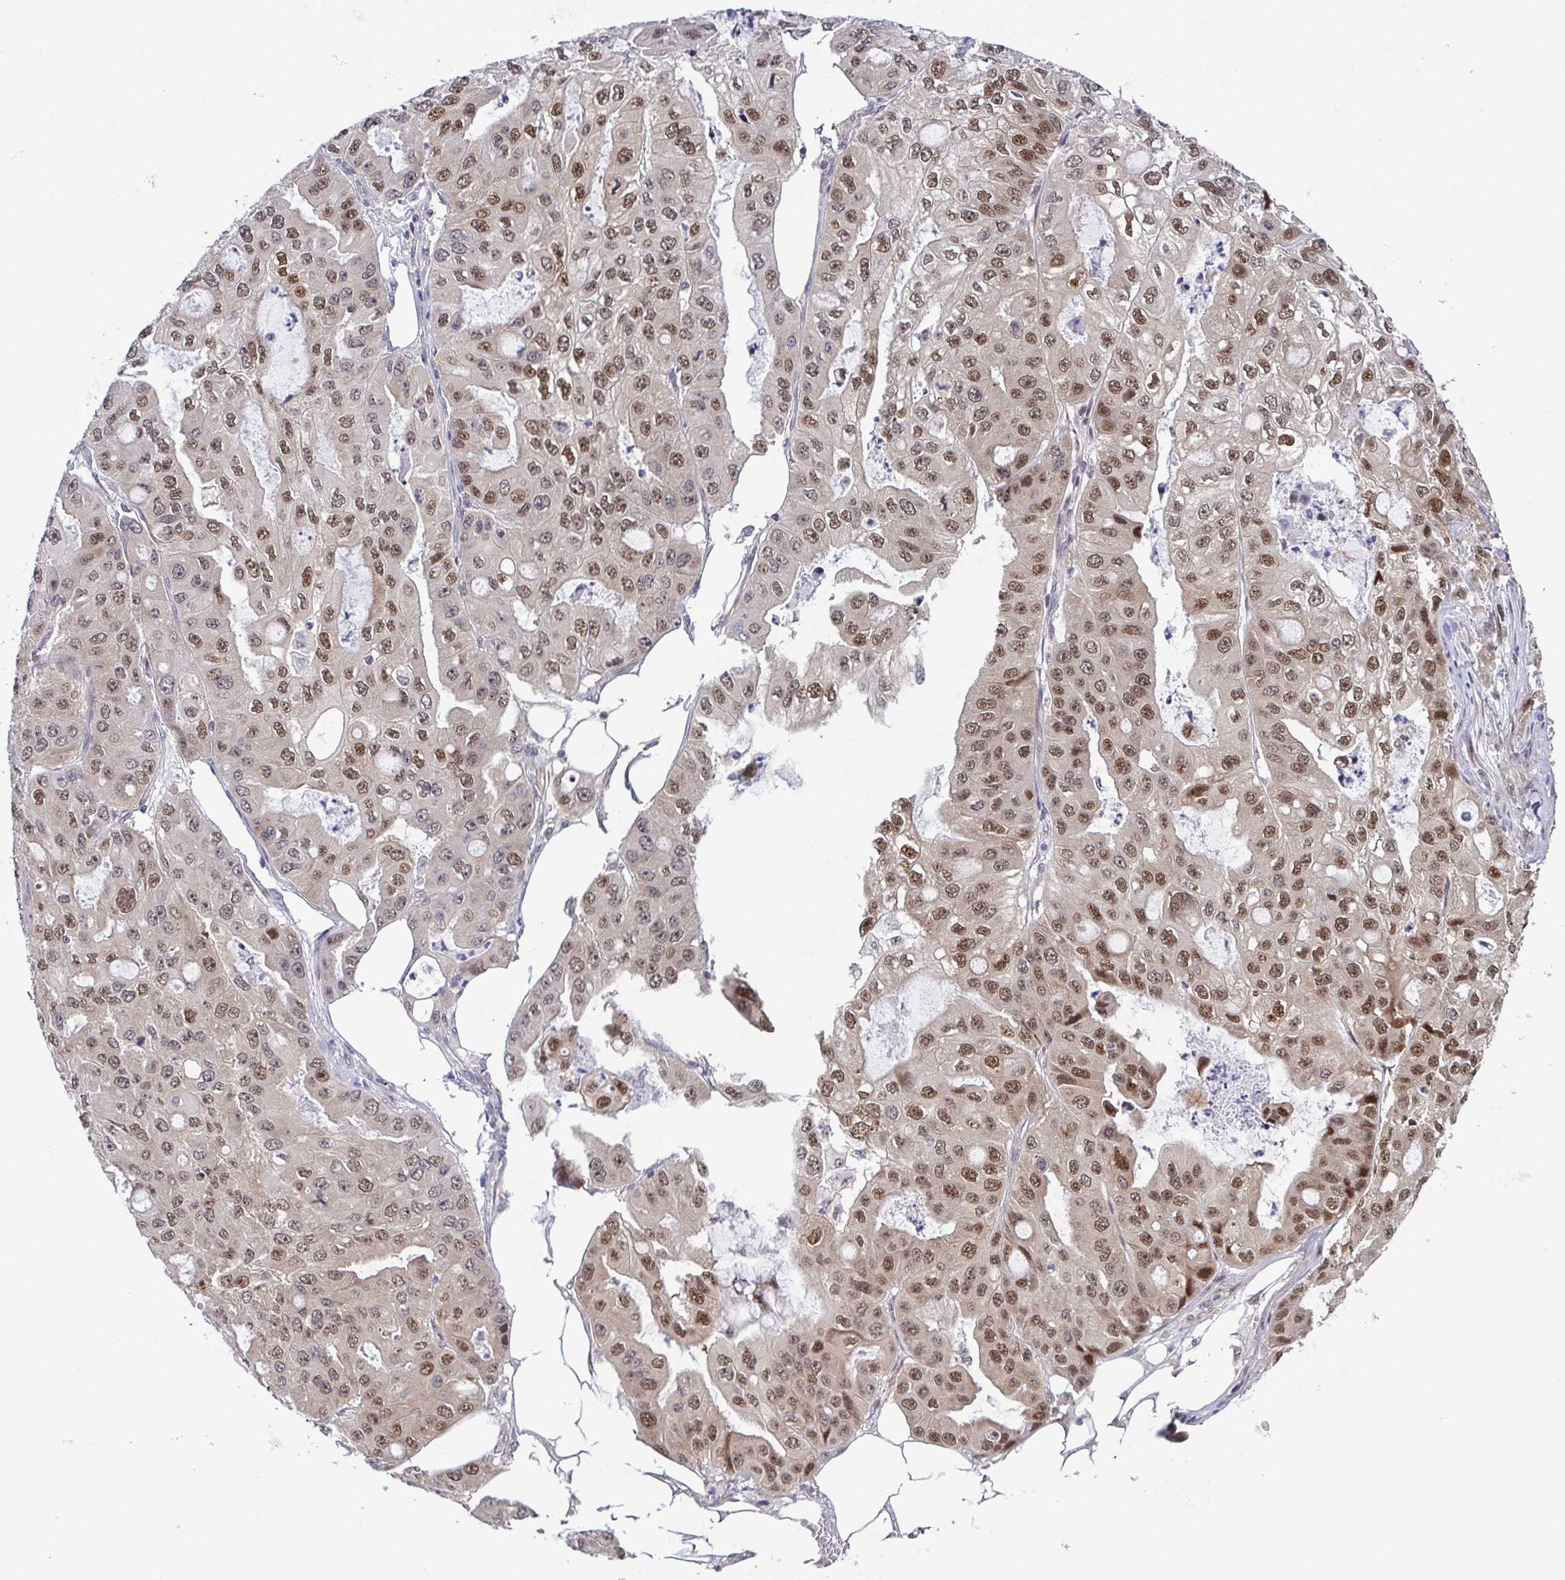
{"staining": {"intensity": "moderate", "quantity": ">75%", "location": "nuclear"}, "tissue": "ovarian cancer", "cell_type": "Tumor cells", "image_type": "cancer", "snomed": [{"axis": "morphology", "description": "Cystadenocarcinoma, serous, NOS"}, {"axis": "topography", "description": "Ovary"}], "caption": "Immunohistochemistry (IHC) micrograph of neoplastic tissue: human serous cystadenocarcinoma (ovarian) stained using immunohistochemistry (IHC) exhibits medium levels of moderate protein expression localized specifically in the nuclear of tumor cells, appearing as a nuclear brown color.", "gene": "DNAJB1", "patient": {"sex": "female", "age": 56}}